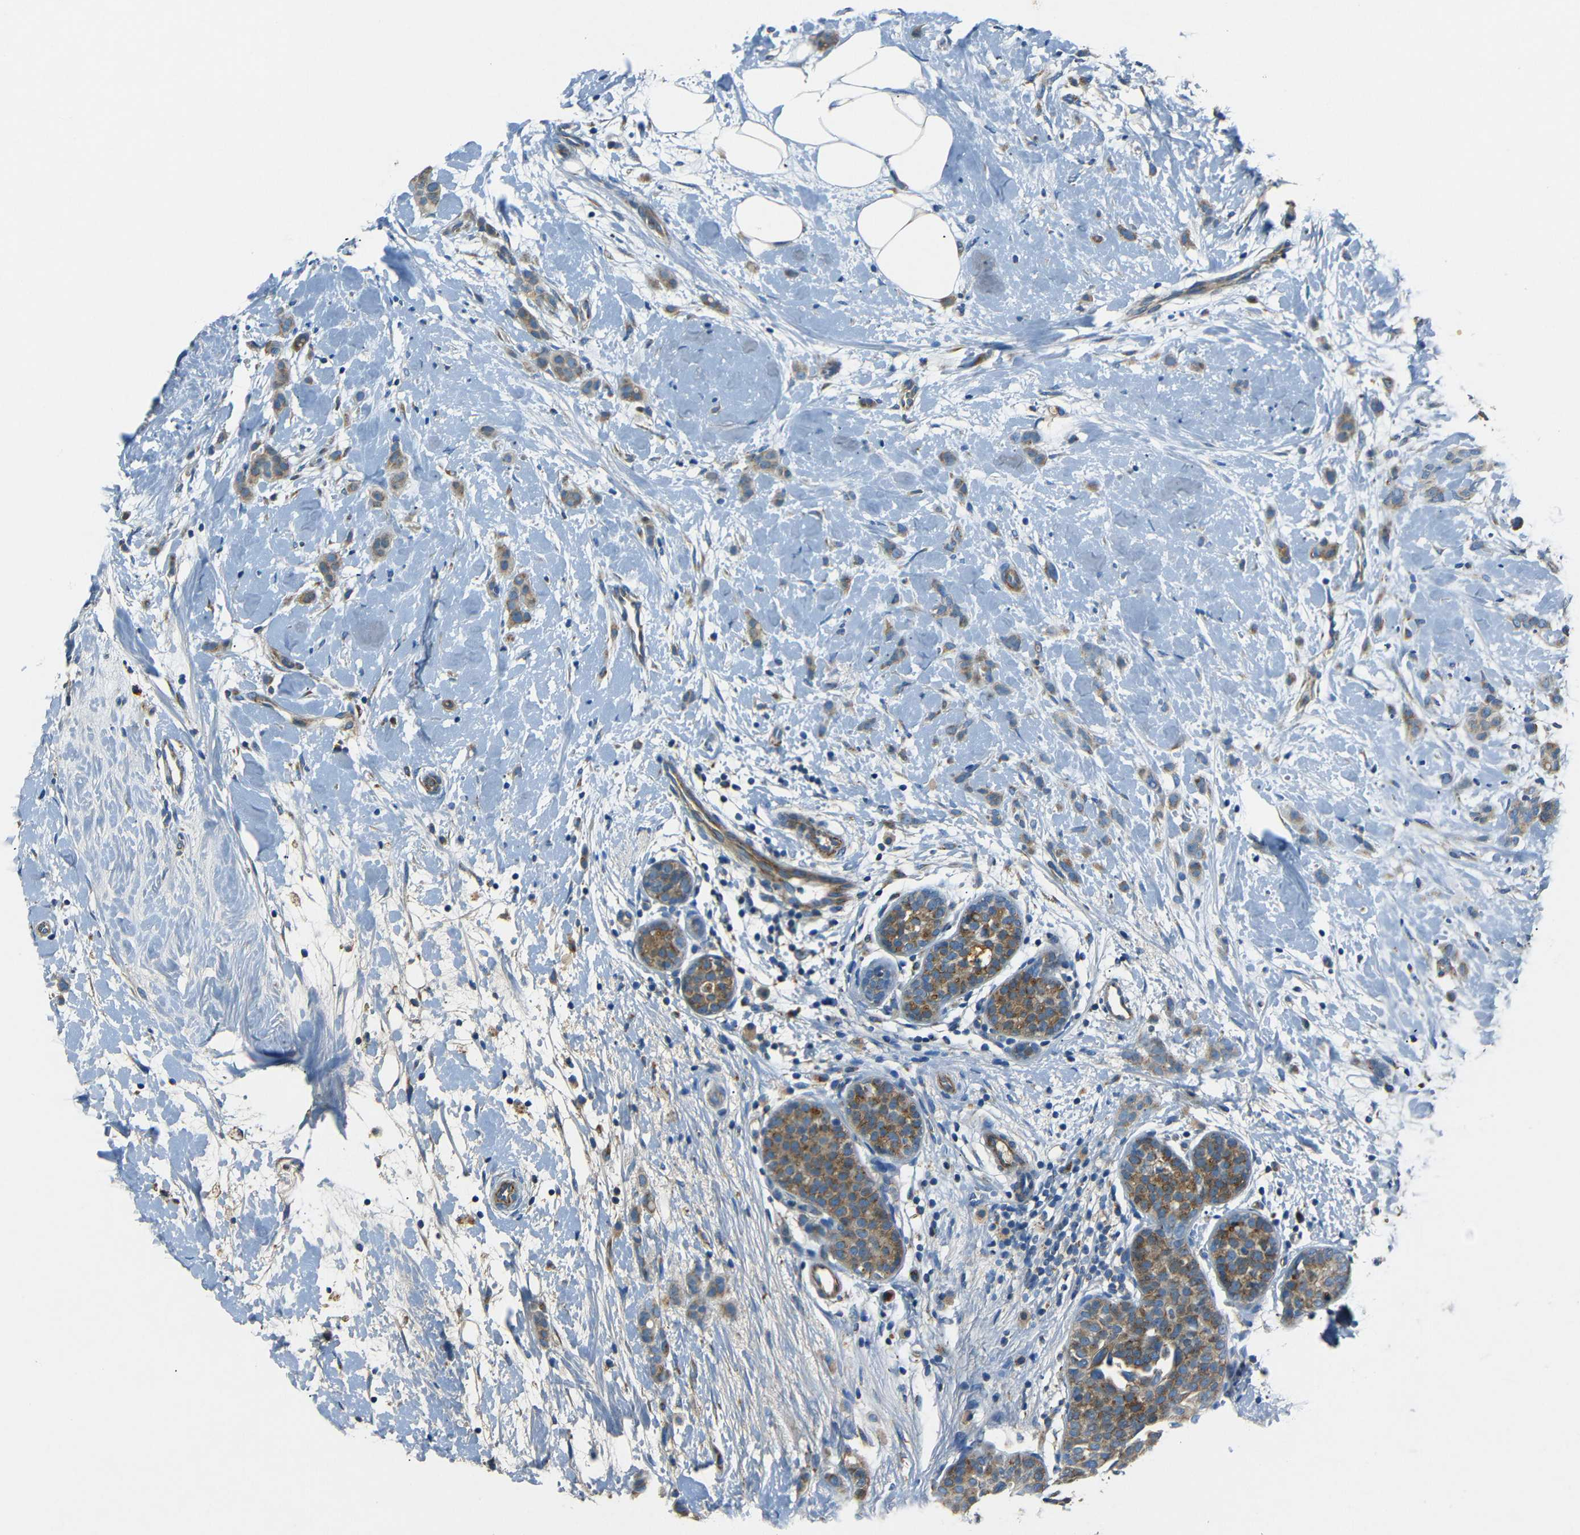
{"staining": {"intensity": "moderate", "quantity": ">75%", "location": "cytoplasmic/membranous"}, "tissue": "breast cancer", "cell_type": "Tumor cells", "image_type": "cancer", "snomed": [{"axis": "morphology", "description": "Lobular carcinoma, in situ"}, {"axis": "morphology", "description": "Lobular carcinoma"}, {"axis": "topography", "description": "Breast"}], "caption": "This is an image of immunohistochemistry (IHC) staining of lobular carcinoma (breast), which shows moderate expression in the cytoplasmic/membranous of tumor cells.", "gene": "NETO2", "patient": {"sex": "female", "age": 41}}